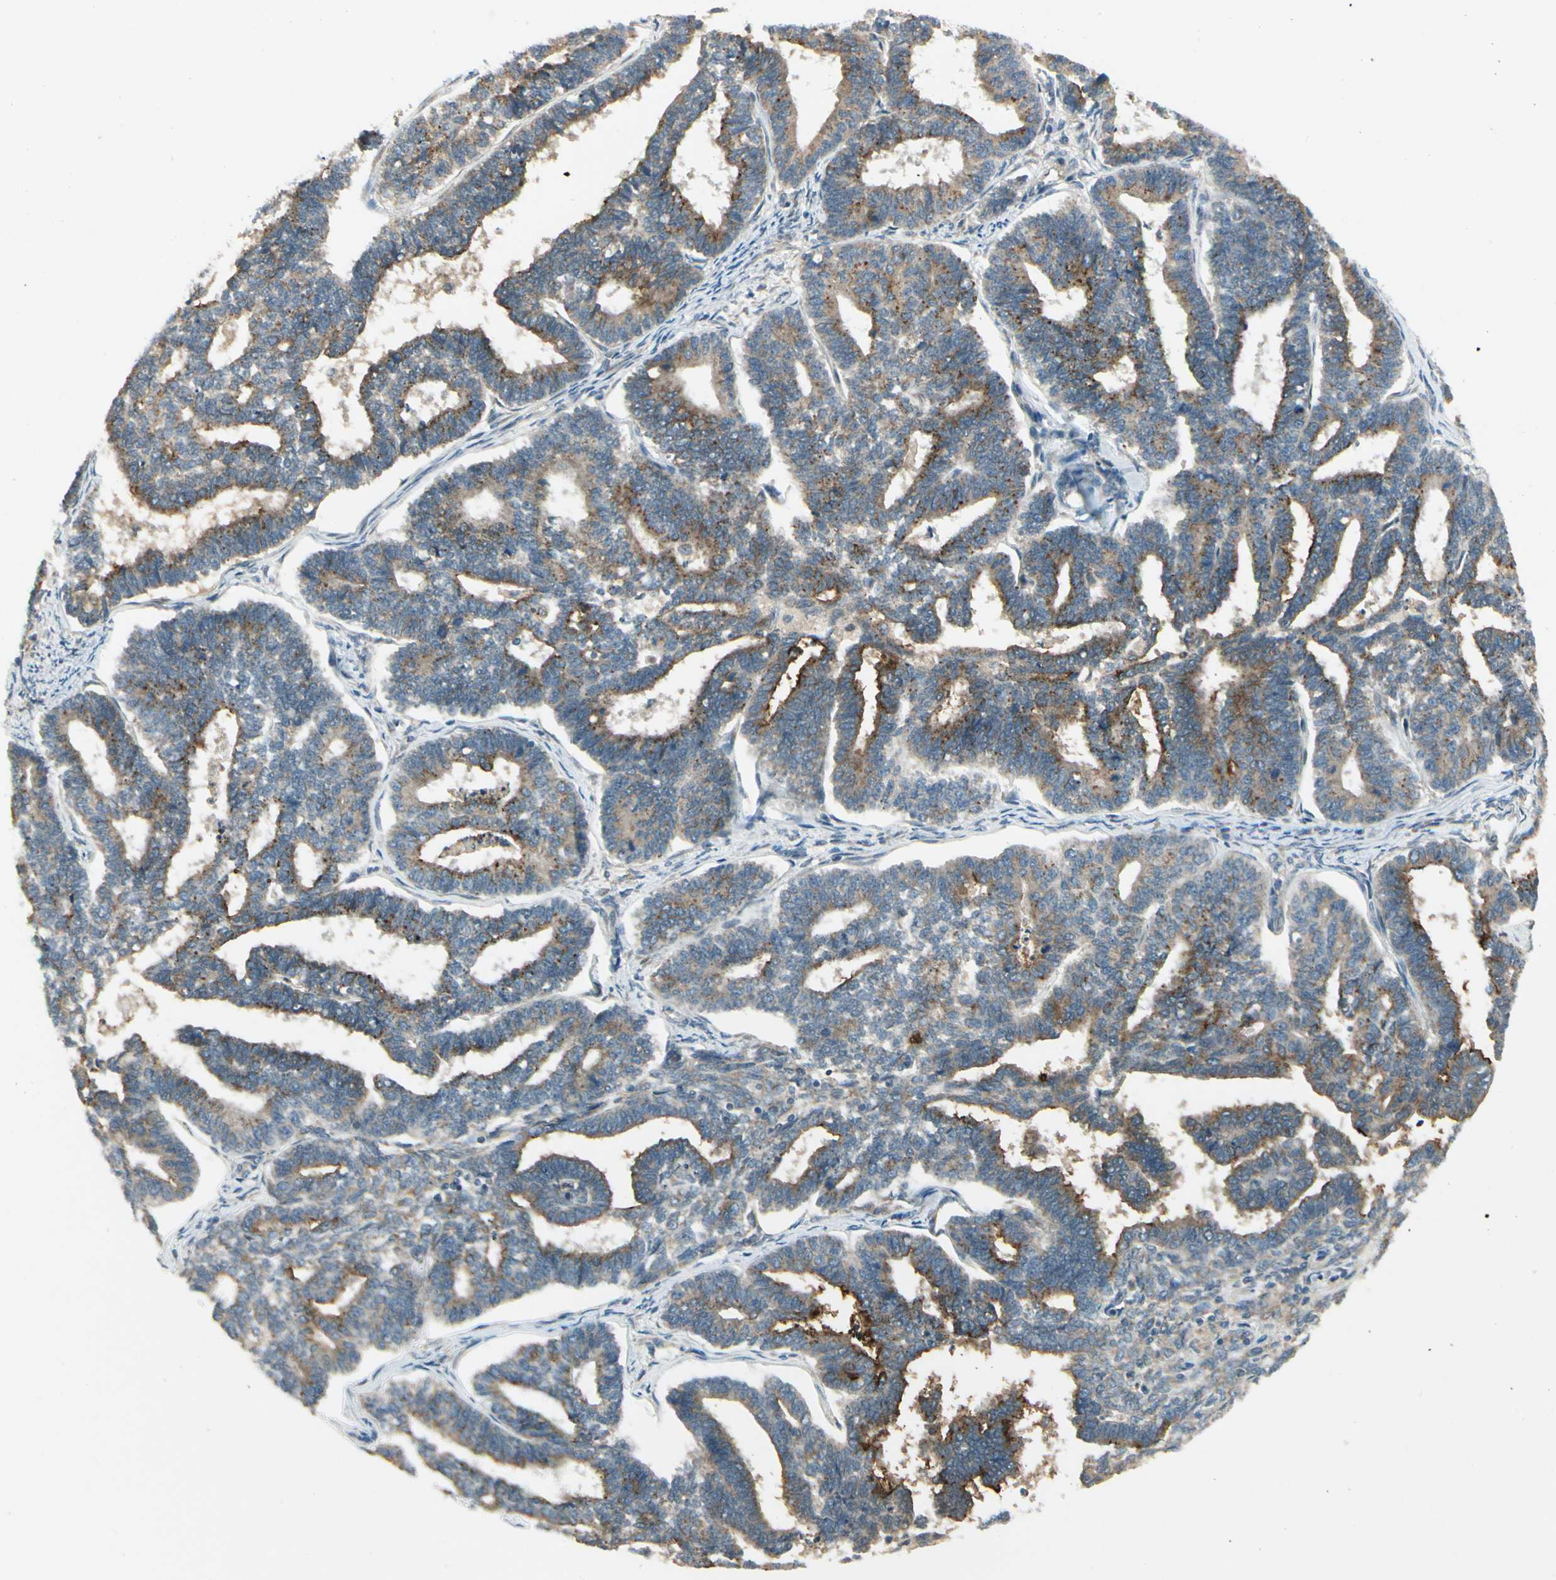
{"staining": {"intensity": "moderate", "quantity": ">75%", "location": "cytoplasmic/membranous"}, "tissue": "endometrial cancer", "cell_type": "Tumor cells", "image_type": "cancer", "snomed": [{"axis": "morphology", "description": "Adenocarcinoma, NOS"}, {"axis": "topography", "description": "Endometrium"}], "caption": "The histopathology image reveals a brown stain indicating the presence of a protein in the cytoplasmic/membranous of tumor cells in adenocarcinoma (endometrial).", "gene": "BNIP1", "patient": {"sex": "female", "age": 70}}